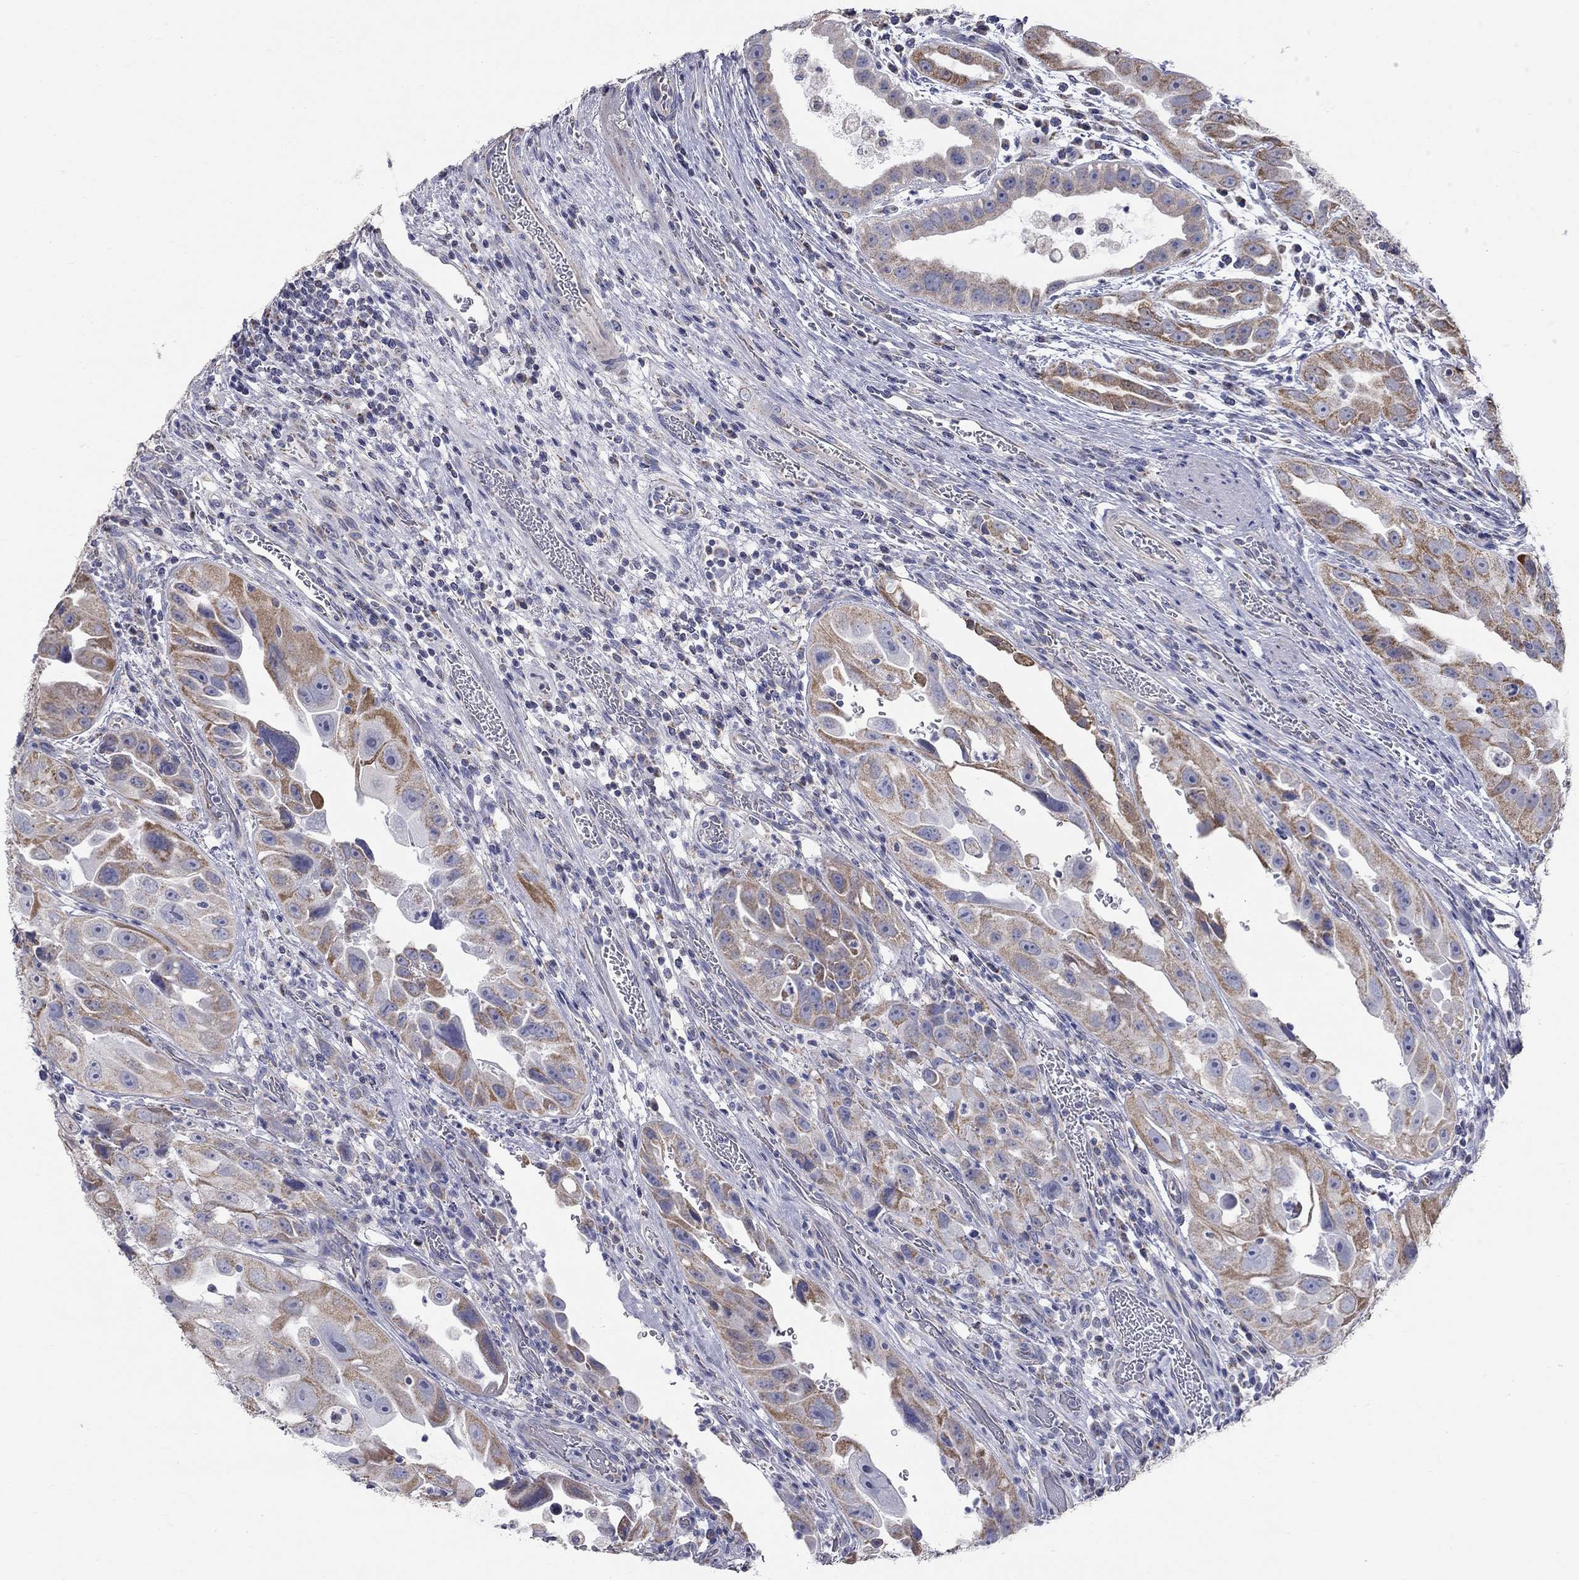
{"staining": {"intensity": "moderate", "quantity": ">75%", "location": "cytoplasmic/membranous"}, "tissue": "urothelial cancer", "cell_type": "Tumor cells", "image_type": "cancer", "snomed": [{"axis": "morphology", "description": "Urothelial carcinoma, High grade"}, {"axis": "topography", "description": "Urinary bladder"}], "caption": "About >75% of tumor cells in human urothelial cancer reveal moderate cytoplasmic/membranous protein positivity as visualized by brown immunohistochemical staining.", "gene": "CFAP161", "patient": {"sex": "female", "age": 41}}